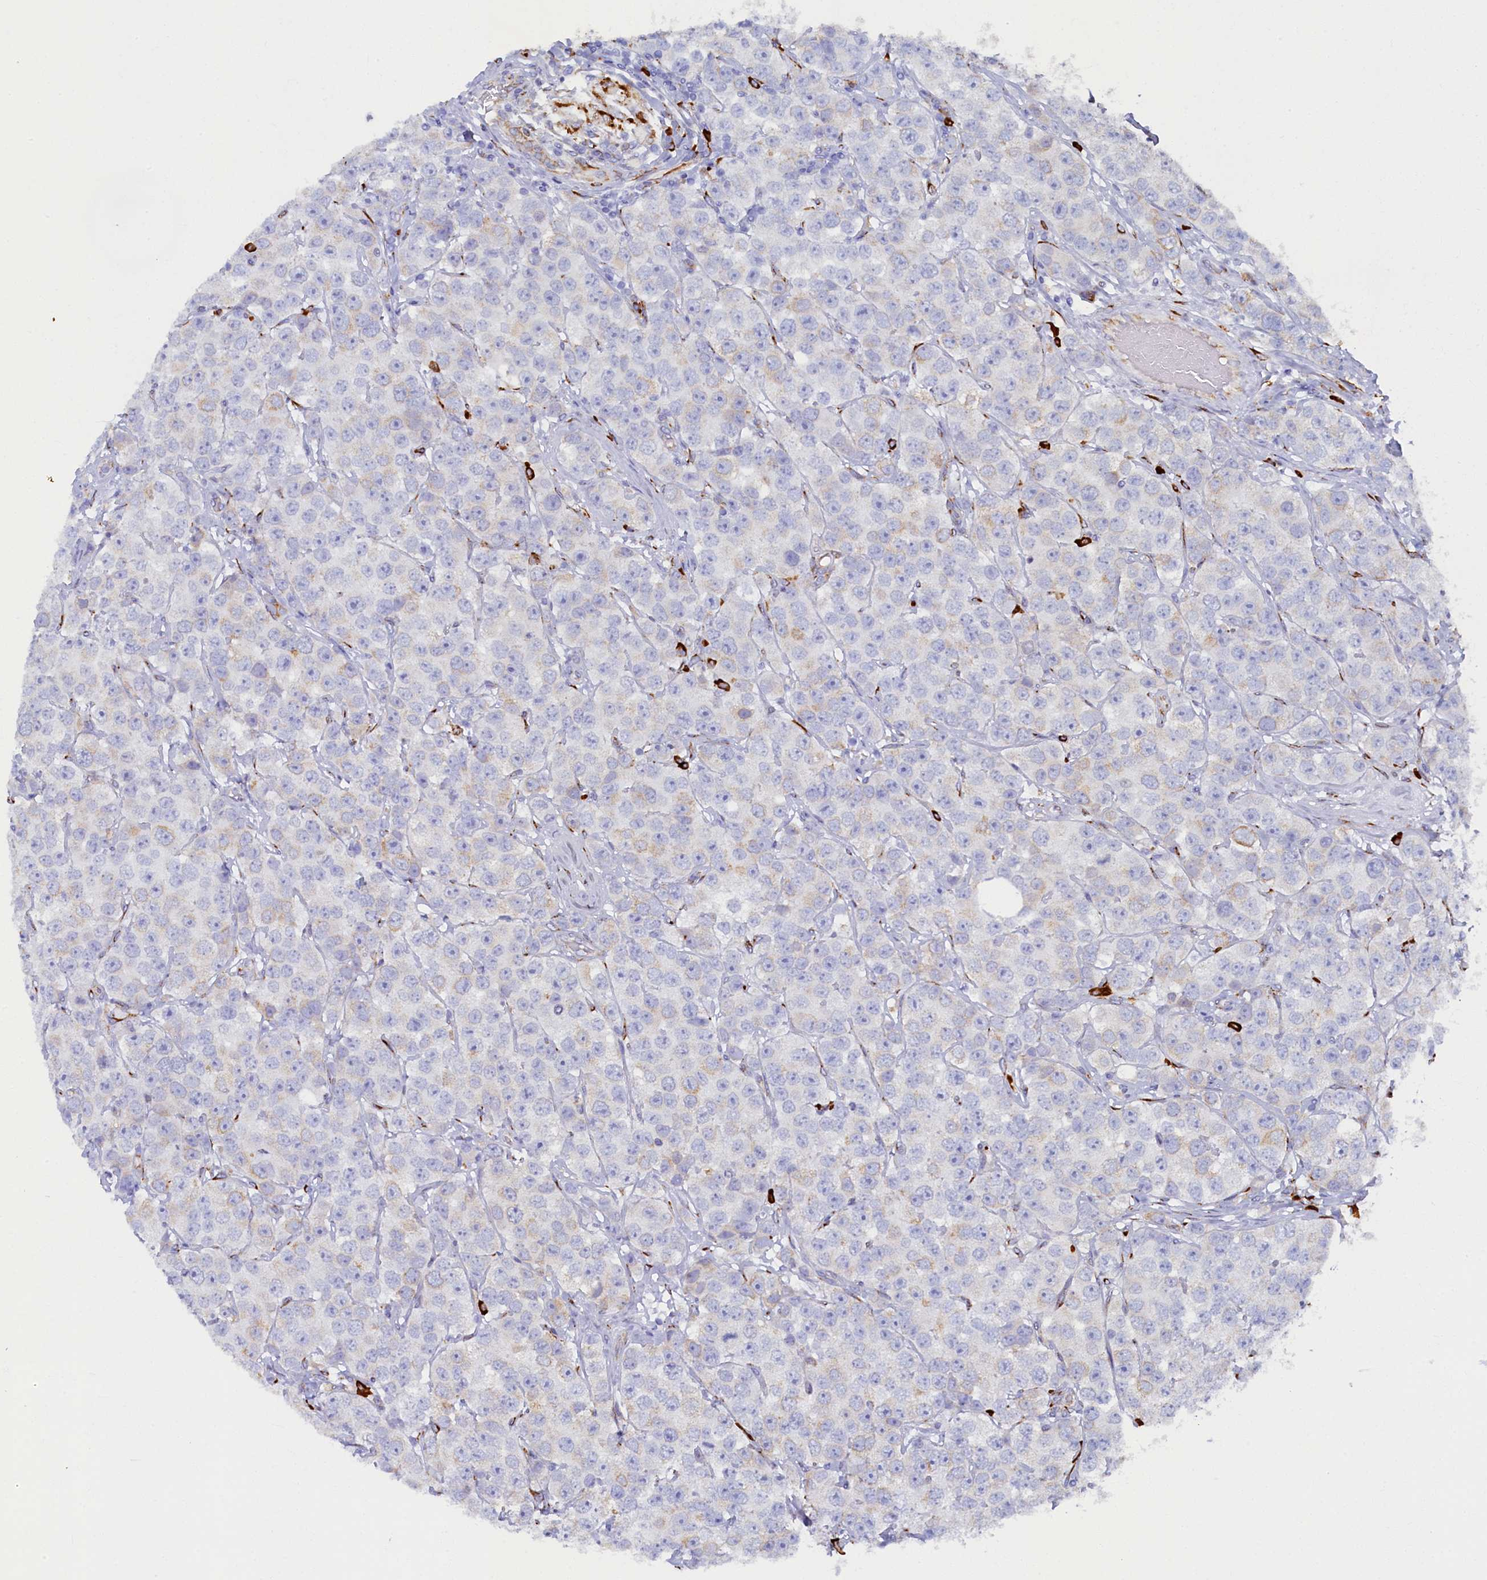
{"staining": {"intensity": "weak", "quantity": "<25%", "location": "cytoplasmic/membranous"}, "tissue": "testis cancer", "cell_type": "Tumor cells", "image_type": "cancer", "snomed": [{"axis": "morphology", "description": "Seminoma, NOS"}, {"axis": "topography", "description": "Testis"}], "caption": "Histopathology image shows no significant protein staining in tumor cells of testis seminoma.", "gene": "TMEM18", "patient": {"sex": "male", "age": 28}}